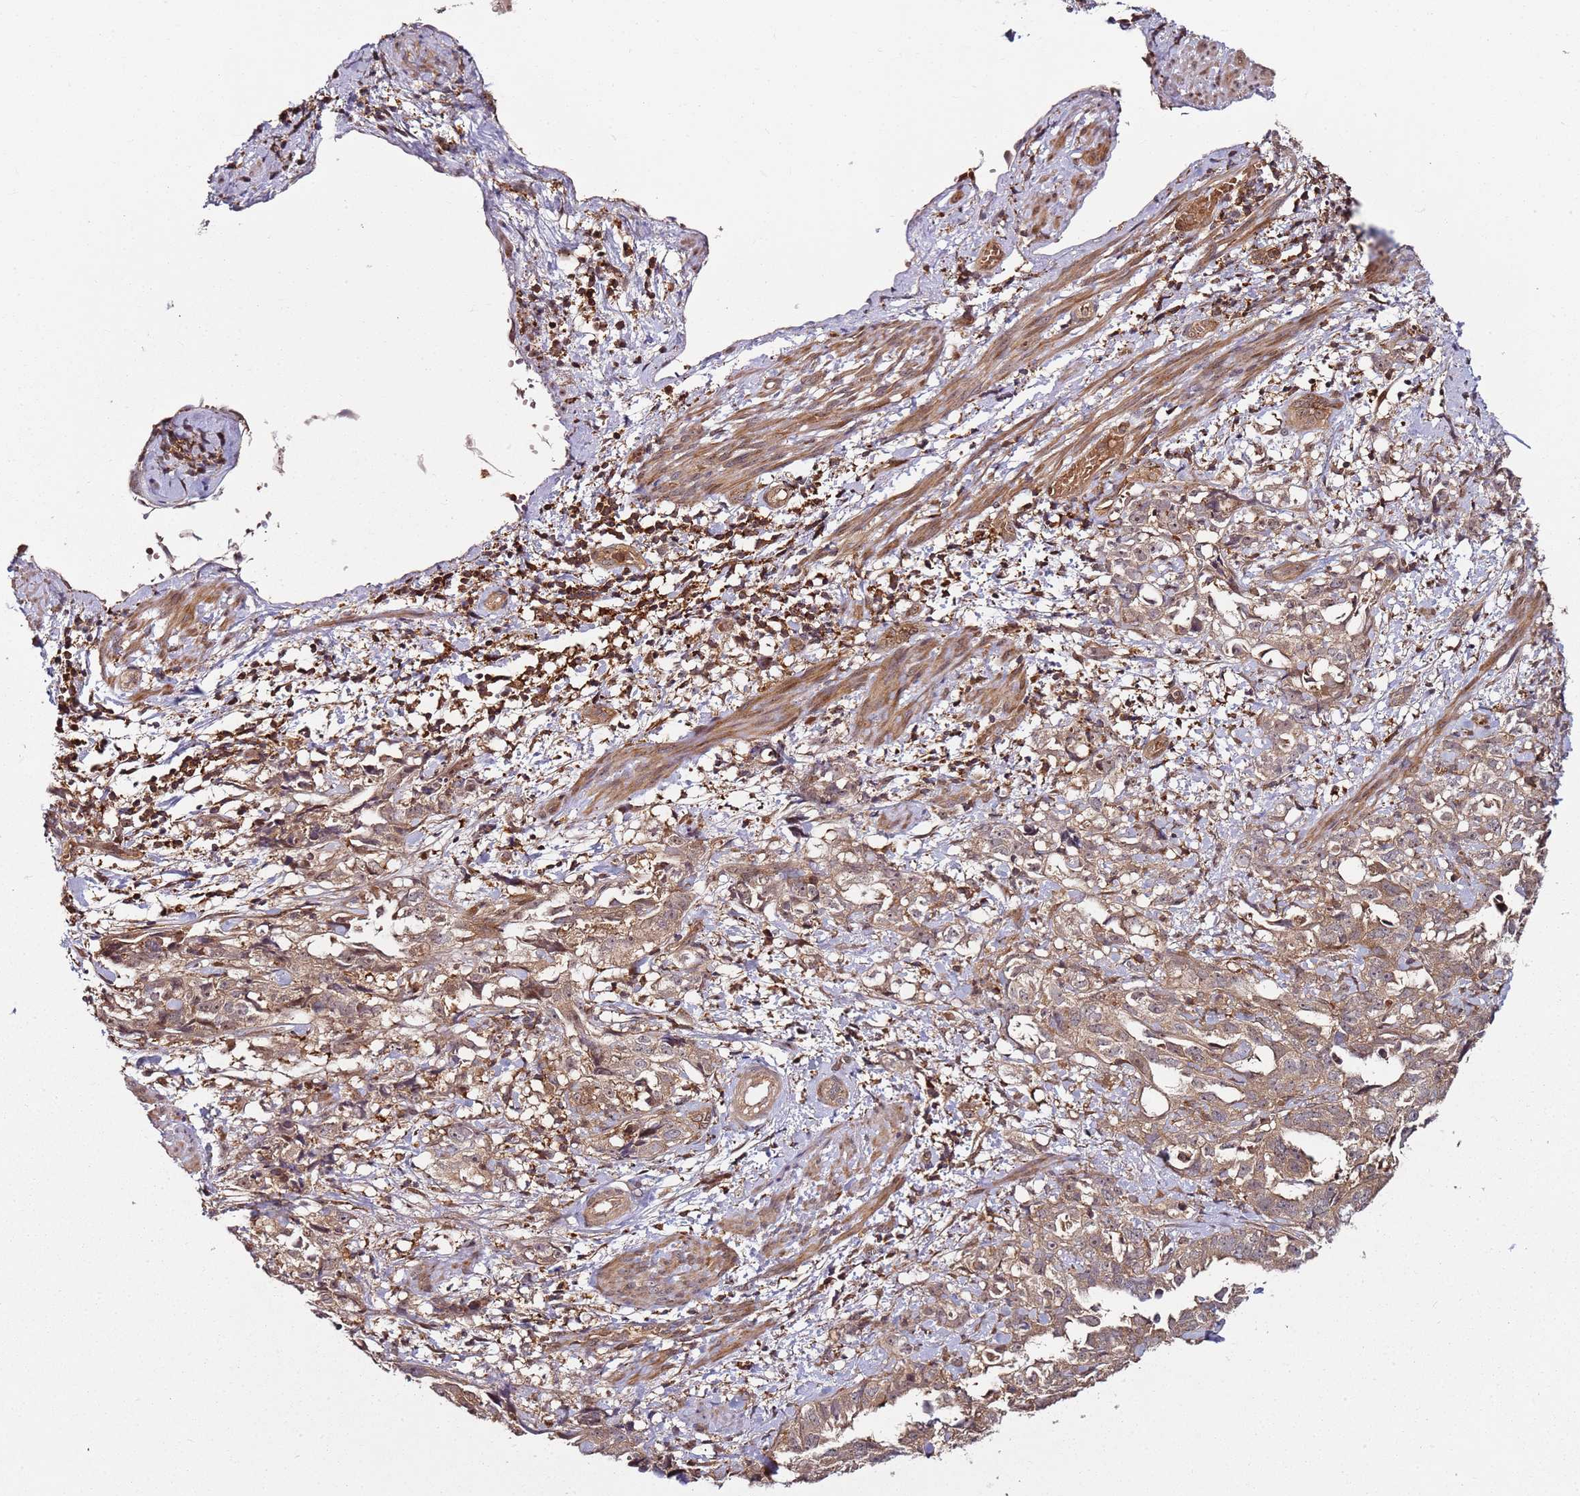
{"staining": {"intensity": "moderate", "quantity": ">75%", "location": "cytoplasmic/membranous"}, "tissue": "endometrial cancer", "cell_type": "Tumor cells", "image_type": "cancer", "snomed": [{"axis": "morphology", "description": "Adenocarcinoma, NOS"}, {"axis": "topography", "description": "Endometrium"}], "caption": "High-power microscopy captured an IHC micrograph of endometrial adenocarcinoma, revealing moderate cytoplasmic/membranous staining in approximately >75% of tumor cells.", "gene": "PRMT7", "patient": {"sex": "female", "age": 65}}